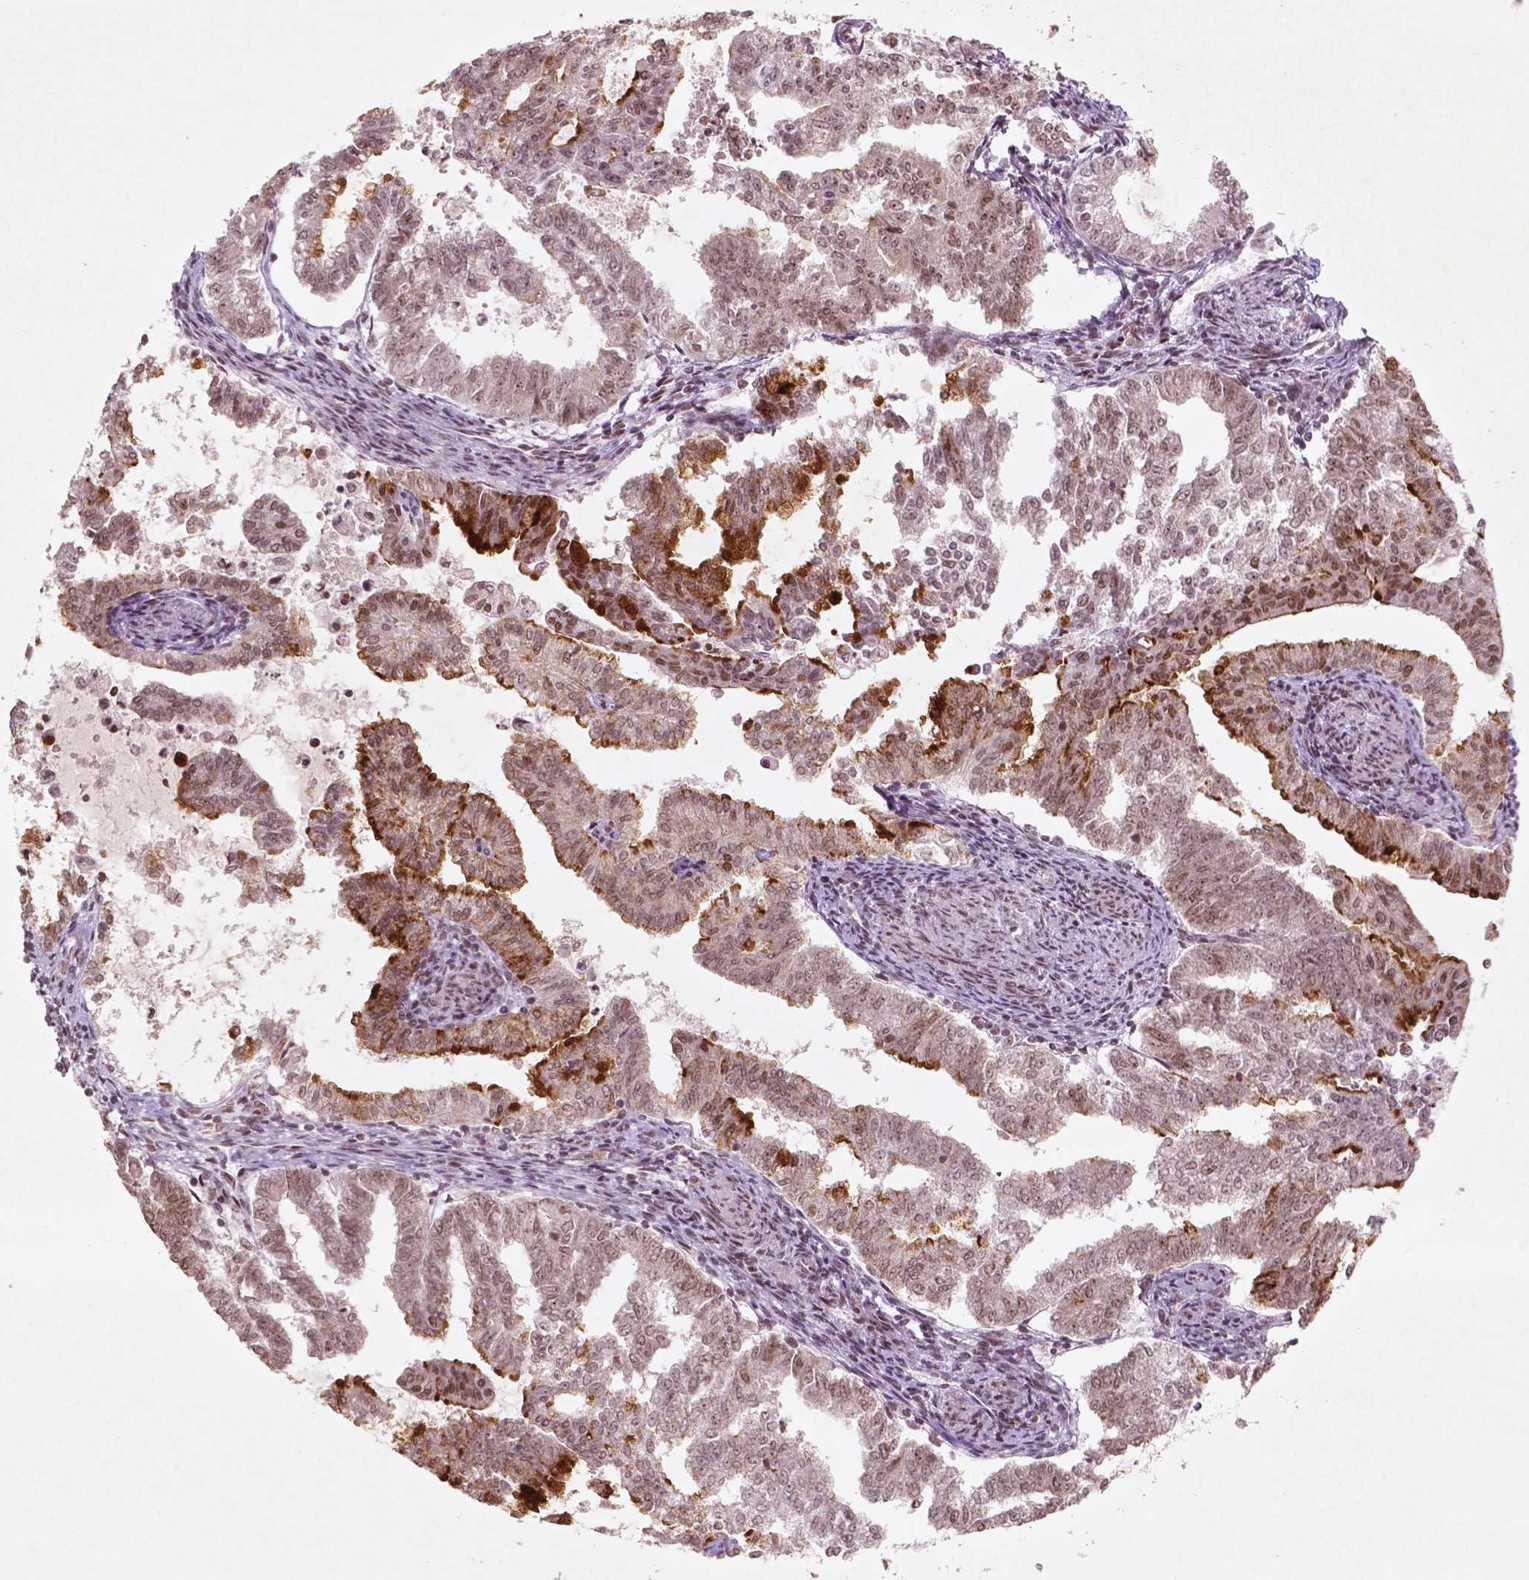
{"staining": {"intensity": "moderate", "quantity": ">75%", "location": "nuclear"}, "tissue": "endometrial cancer", "cell_type": "Tumor cells", "image_type": "cancer", "snomed": [{"axis": "morphology", "description": "Adenocarcinoma, NOS"}, {"axis": "topography", "description": "Endometrium"}], "caption": "The immunohistochemical stain shows moderate nuclear positivity in tumor cells of endometrial cancer (adenocarcinoma) tissue. The staining was performed using DAB, with brown indicating positive protein expression. Nuclei are stained blue with hematoxylin.", "gene": "HMG20B", "patient": {"sex": "female", "age": 79}}